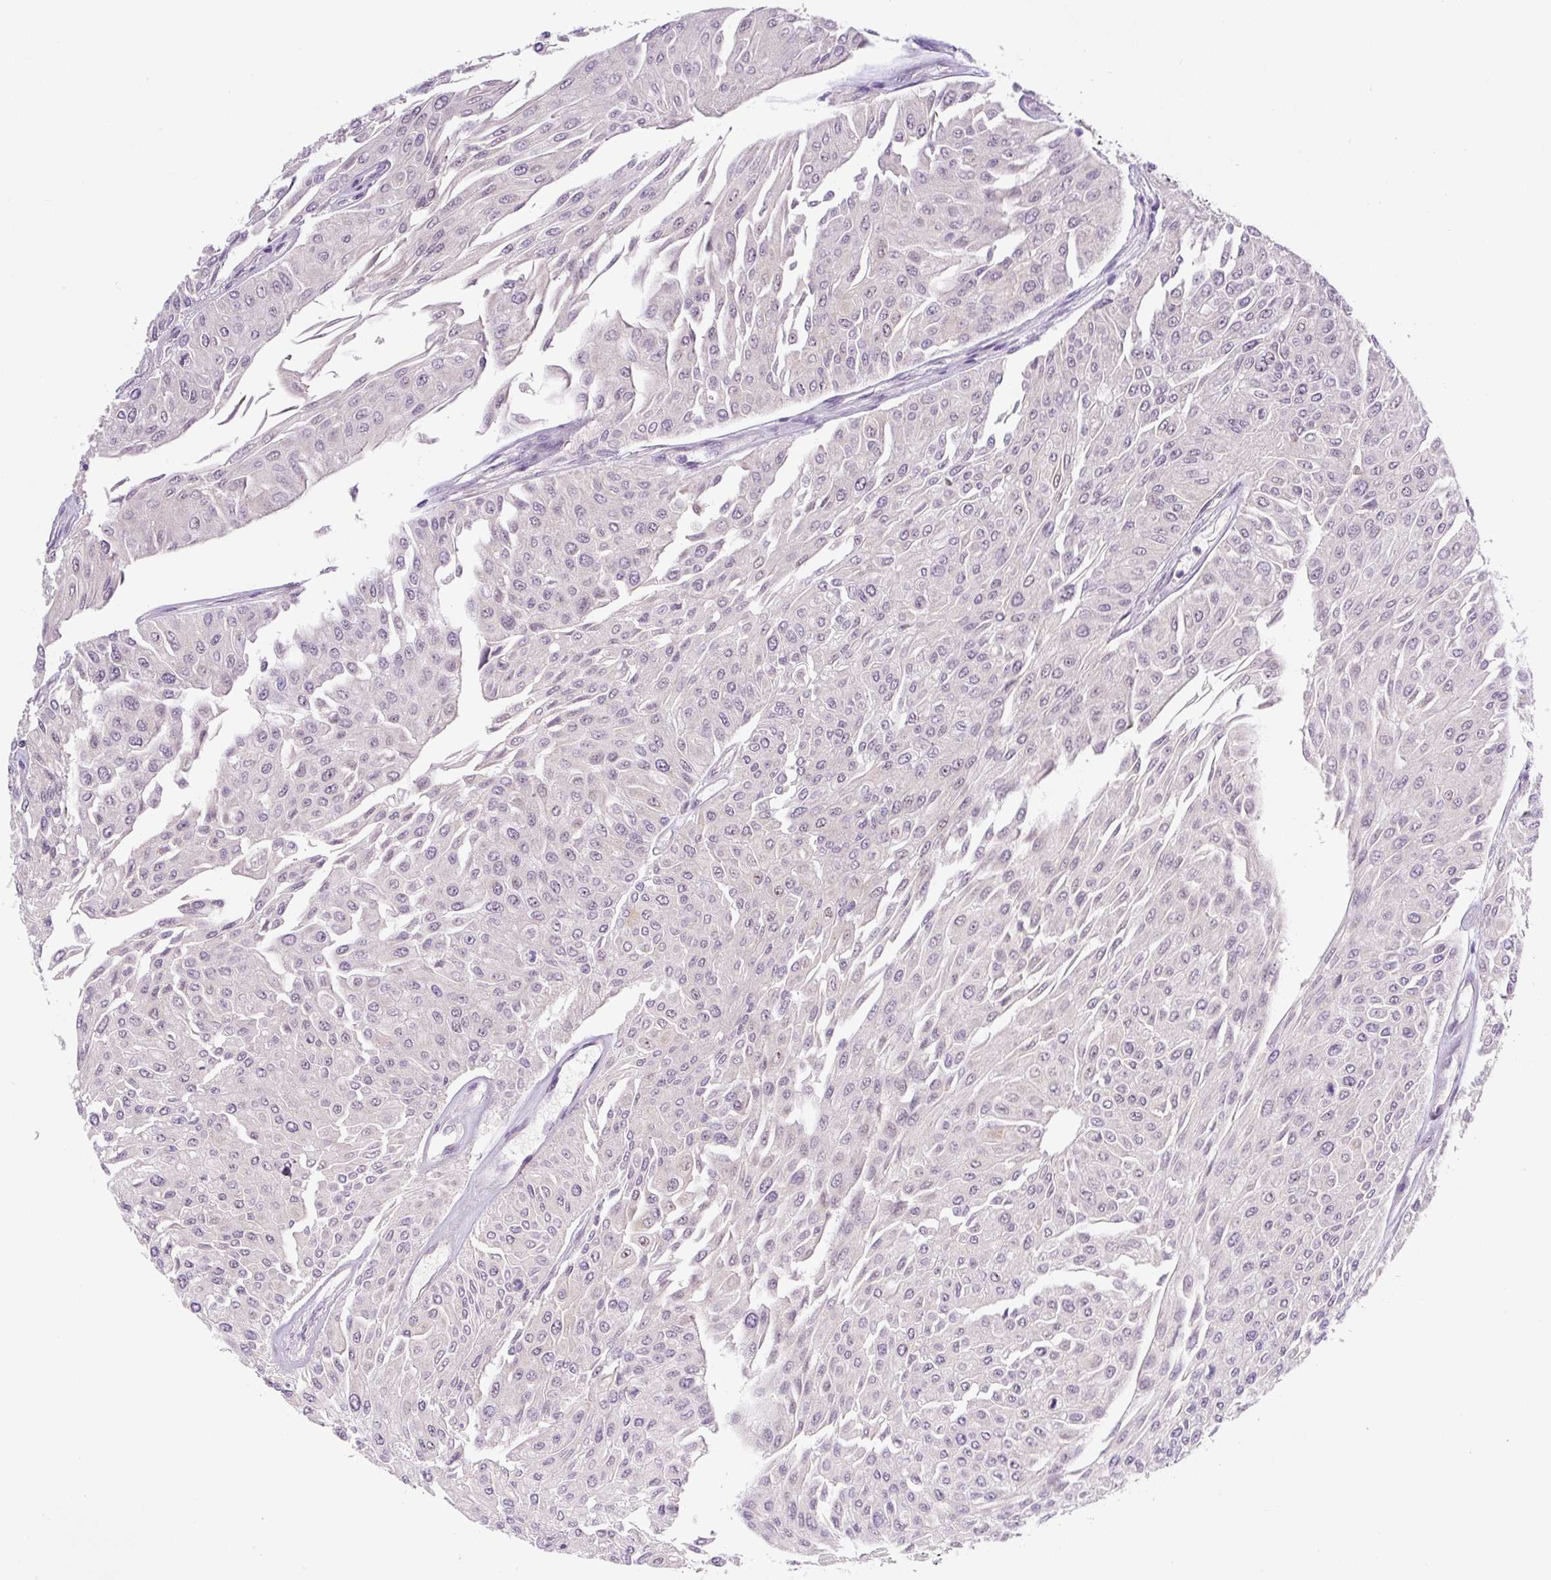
{"staining": {"intensity": "negative", "quantity": "none", "location": "none"}, "tissue": "urothelial cancer", "cell_type": "Tumor cells", "image_type": "cancer", "snomed": [{"axis": "morphology", "description": "Urothelial carcinoma, Low grade"}, {"axis": "topography", "description": "Urinary bladder"}], "caption": "This is a micrograph of IHC staining of low-grade urothelial carcinoma, which shows no staining in tumor cells.", "gene": "PRKAA2", "patient": {"sex": "male", "age": 67}}